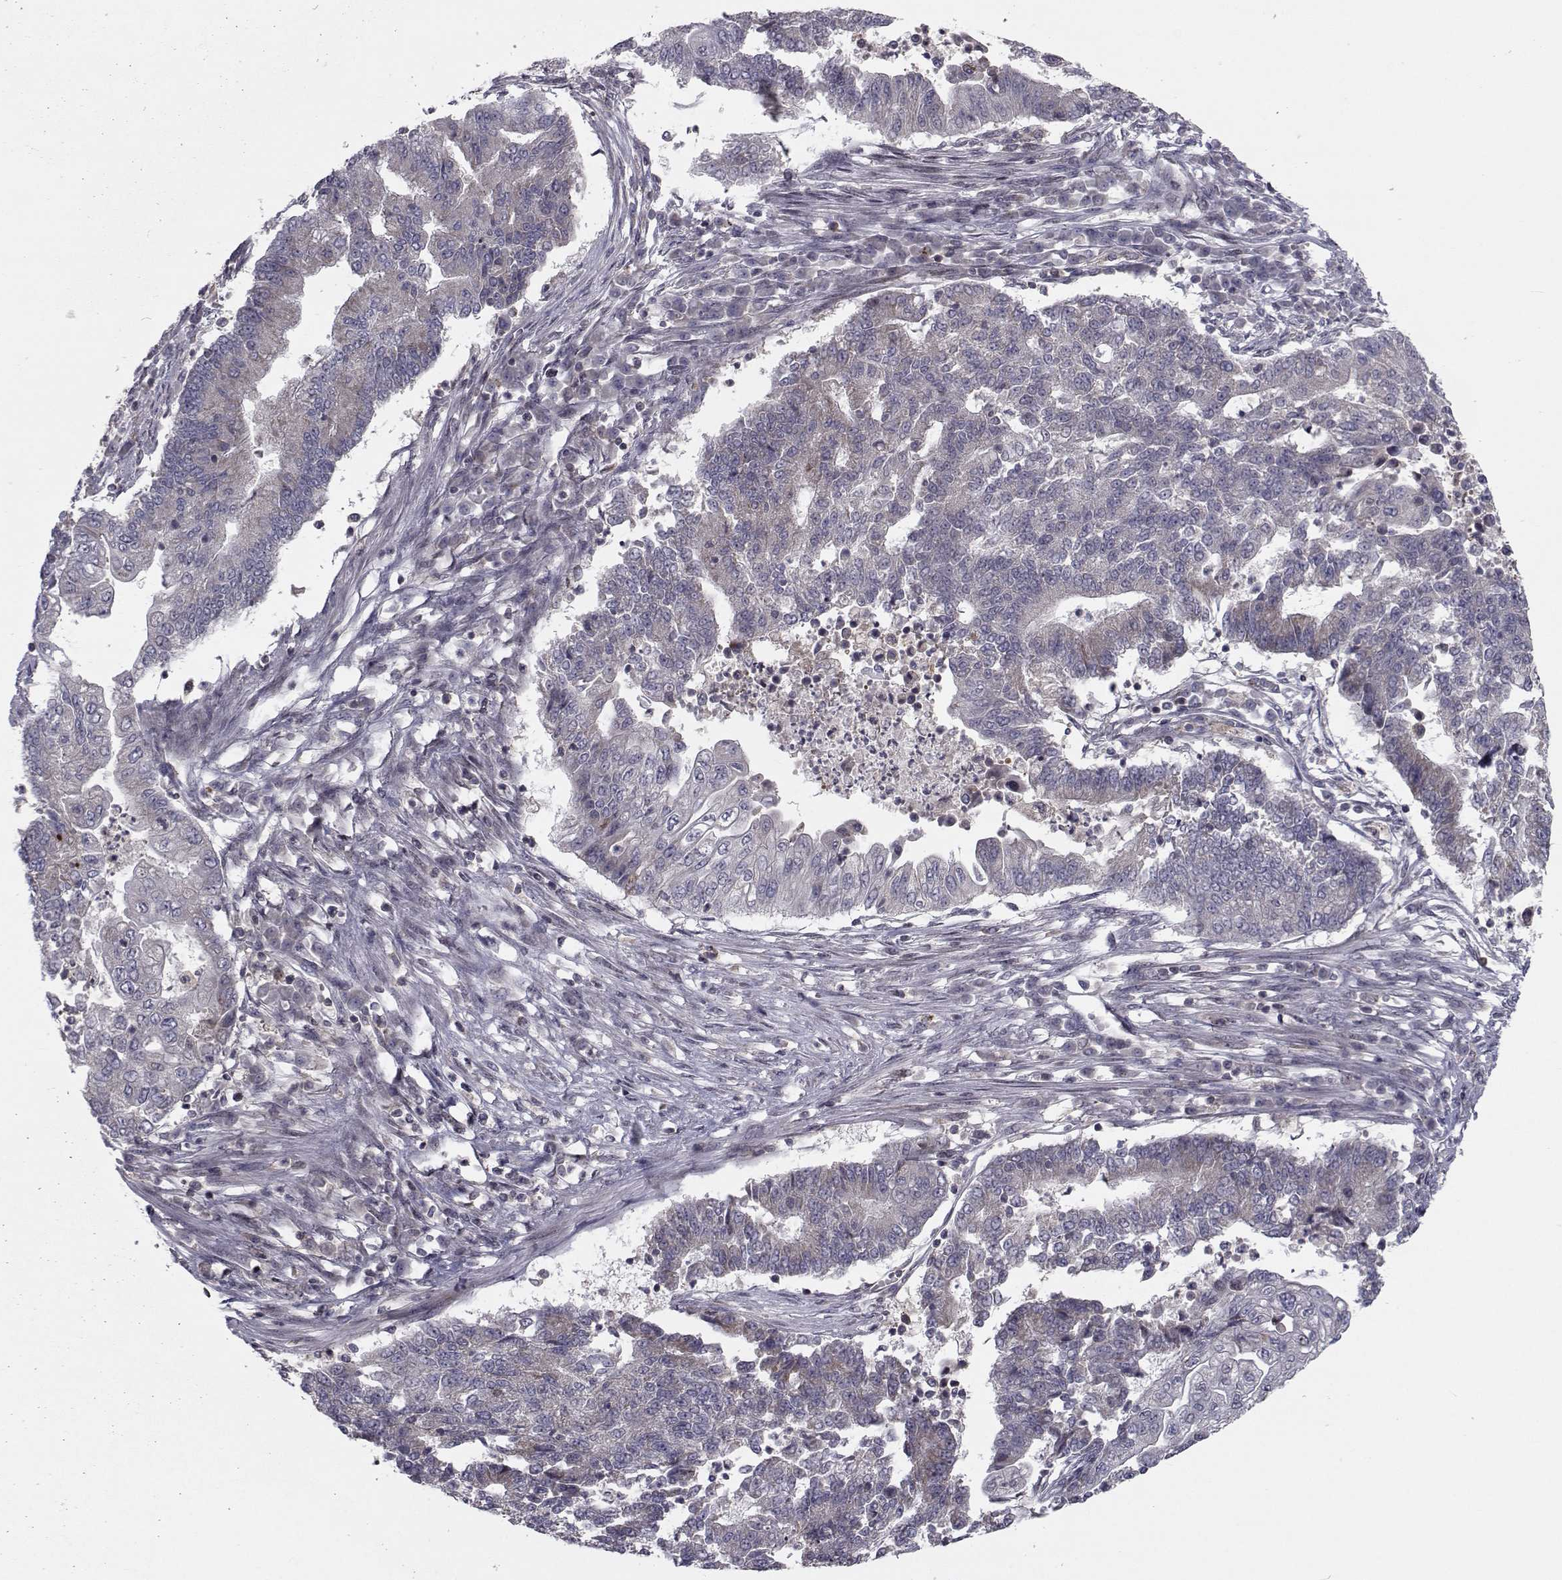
{"staining": {"intensity": "weak", "quantity": "25%-75%", "location": "cytoplasmic/membranous"}, "tissue": "endometrial cancer", "cell_type": "Tumor cells", "image_type": "cancer", "snomed": [{"axis": "morphology", "description": "Adenocarcinoma, NOS"}, {"axis": "topography", "description": "Uterus"}, {"axis": "topography", "description": "Endometrium"}], "caption": "Endometrial cancer stained with DAB immunohistochemistry displays low levels of weak cytoplasmic/membranous positivity in approximately 25%-75% of tumor cells.", "gene": "PCP4L1", "patient": {"sex": "female", "age": 54}}